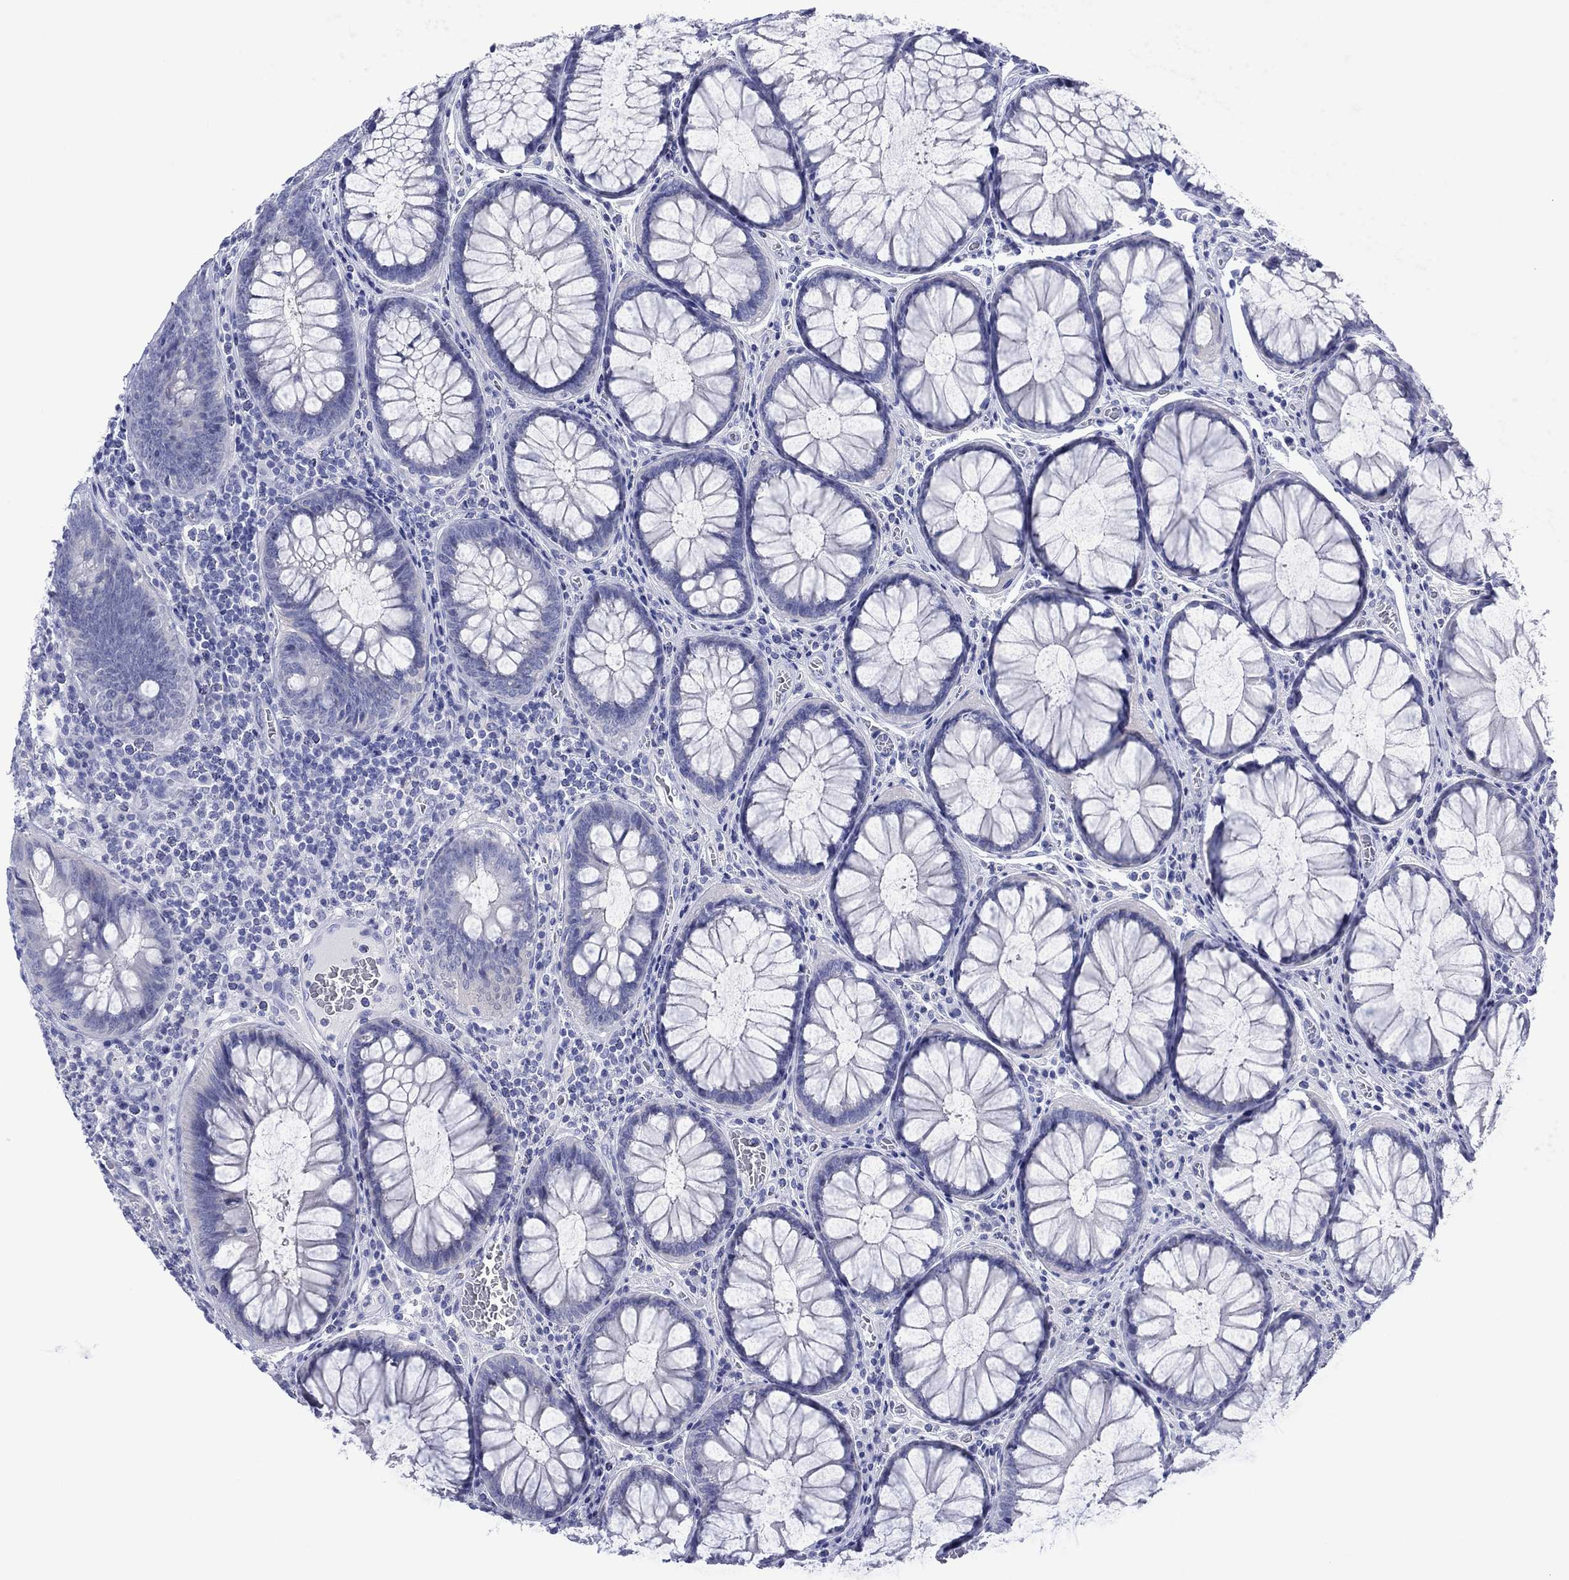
{"staining": {"intensity": "negative", "quantity": "none", "location": "none"}, "tissue": "colorectal cancer", "cell_type": "Tumor cells", "image_type": "cancer", "snomed": [{"axis": "morphology", "description": "Adenocarcinoma, NOS"}, {"axis": "topography", "description": "Colon"}], "caption": "Immunohistochemical staining of adenocarcinoma (colorectal) reveals no significant positivity in tumor cells.", "gene": "MLANA", "patient": {"sex": "female", "age": 48}}